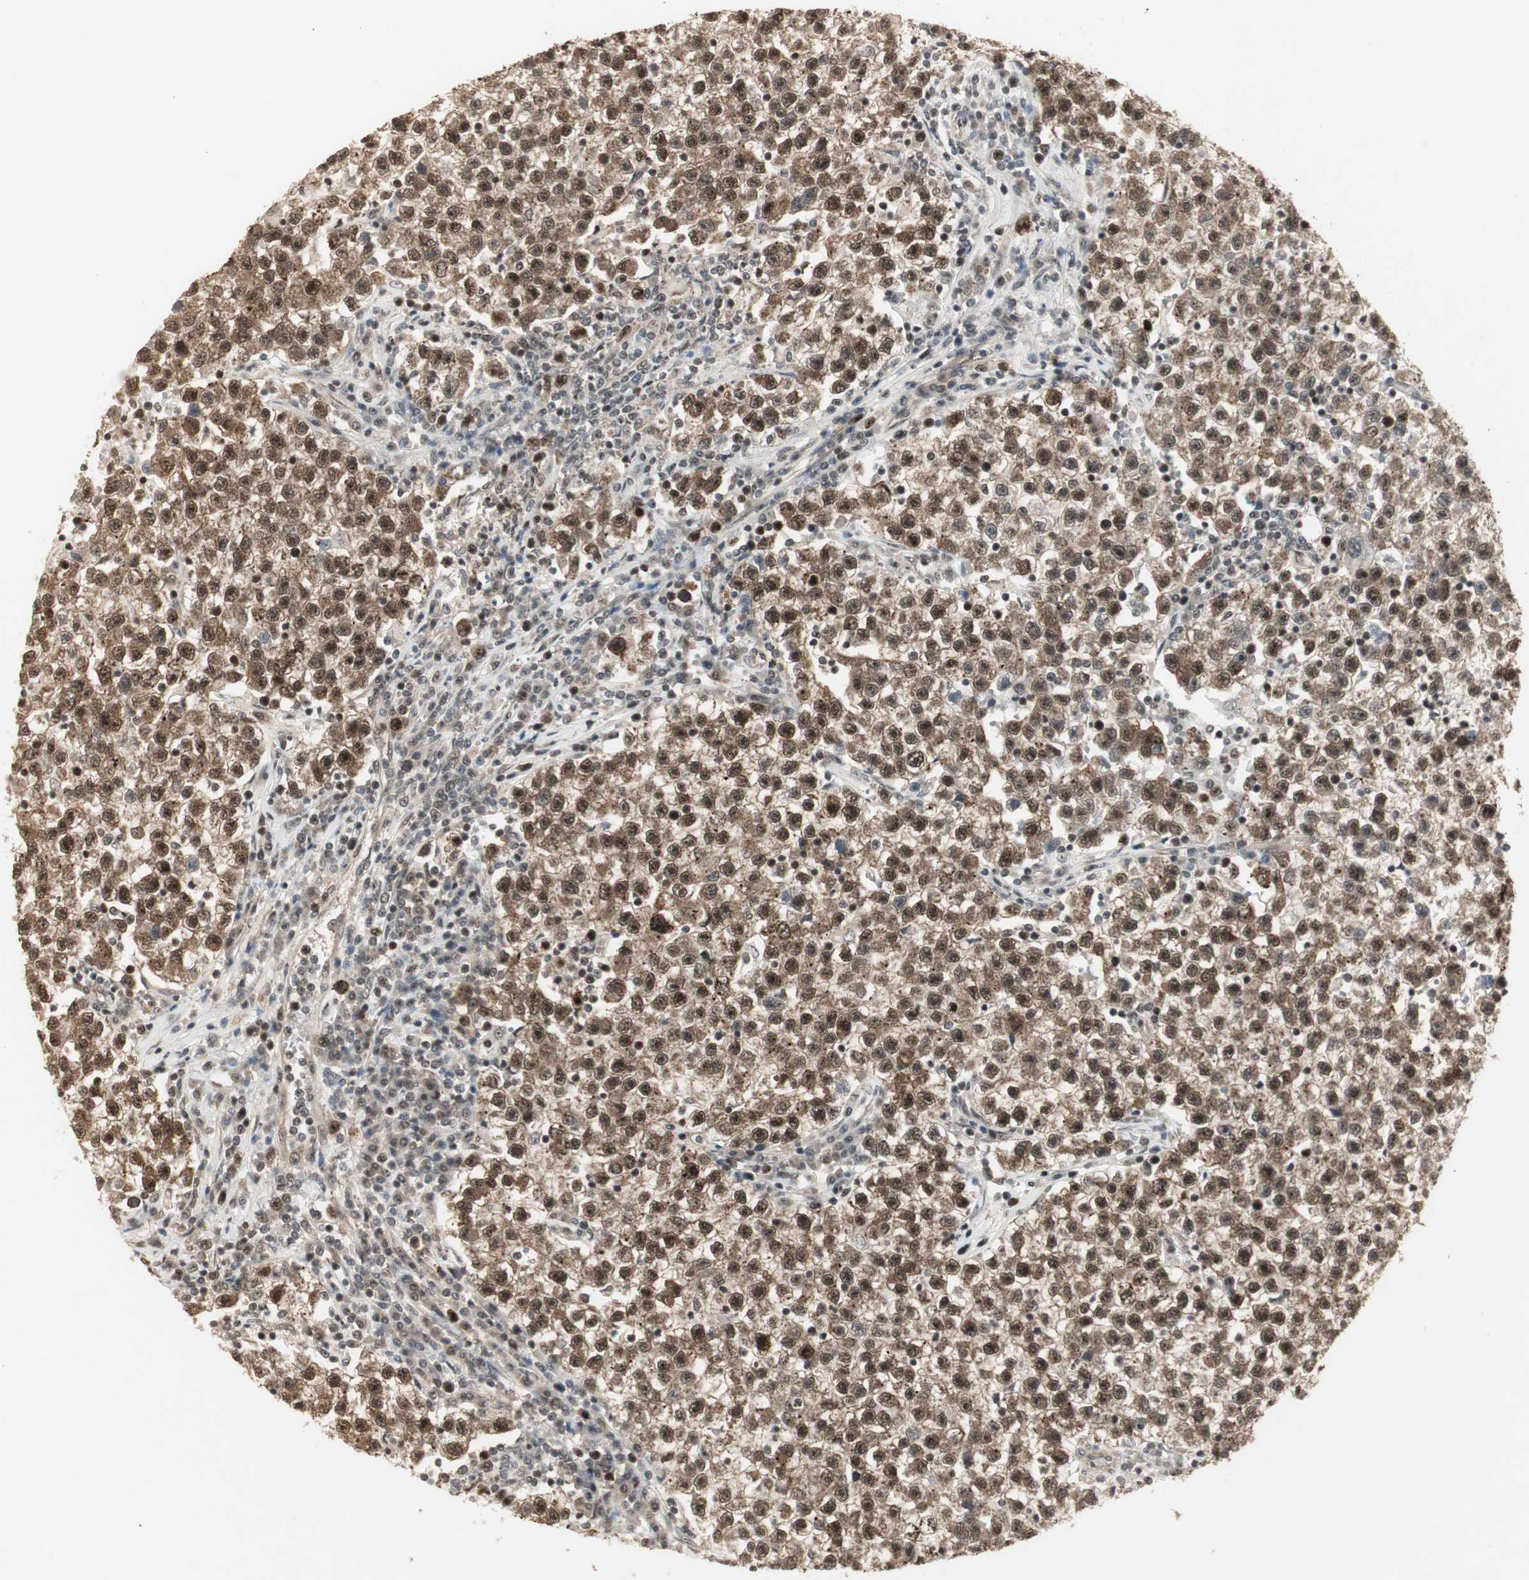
{"staining": {"intensity": "moderate", "quantity": ">75%", "location": "cytoplasmic/membranous,nuclear"}, "tissue": "testis cancer", "cell_type": "Tumor cells", "image_type": "cancer", "snomed": [{"axis": "morphology", "description": "Seminoma, NOS"}, {"axis": "topography", "description": "Testis"}], "caption": "Immunohistochemistry (IHC) of seminoma (testis) displays medium levels of moderate cytoplasmic/membranous and nuclear positivity in approximately >75% of tumor cells. The staining is performed using DAB (3,3'-diaminobenzidine) brown chromogen to label protein expression. The nuclei are counter-stained blue using hematoxylin.", "gene": "CSNK2B", "patient": {"sex": "male", "age": 22}}